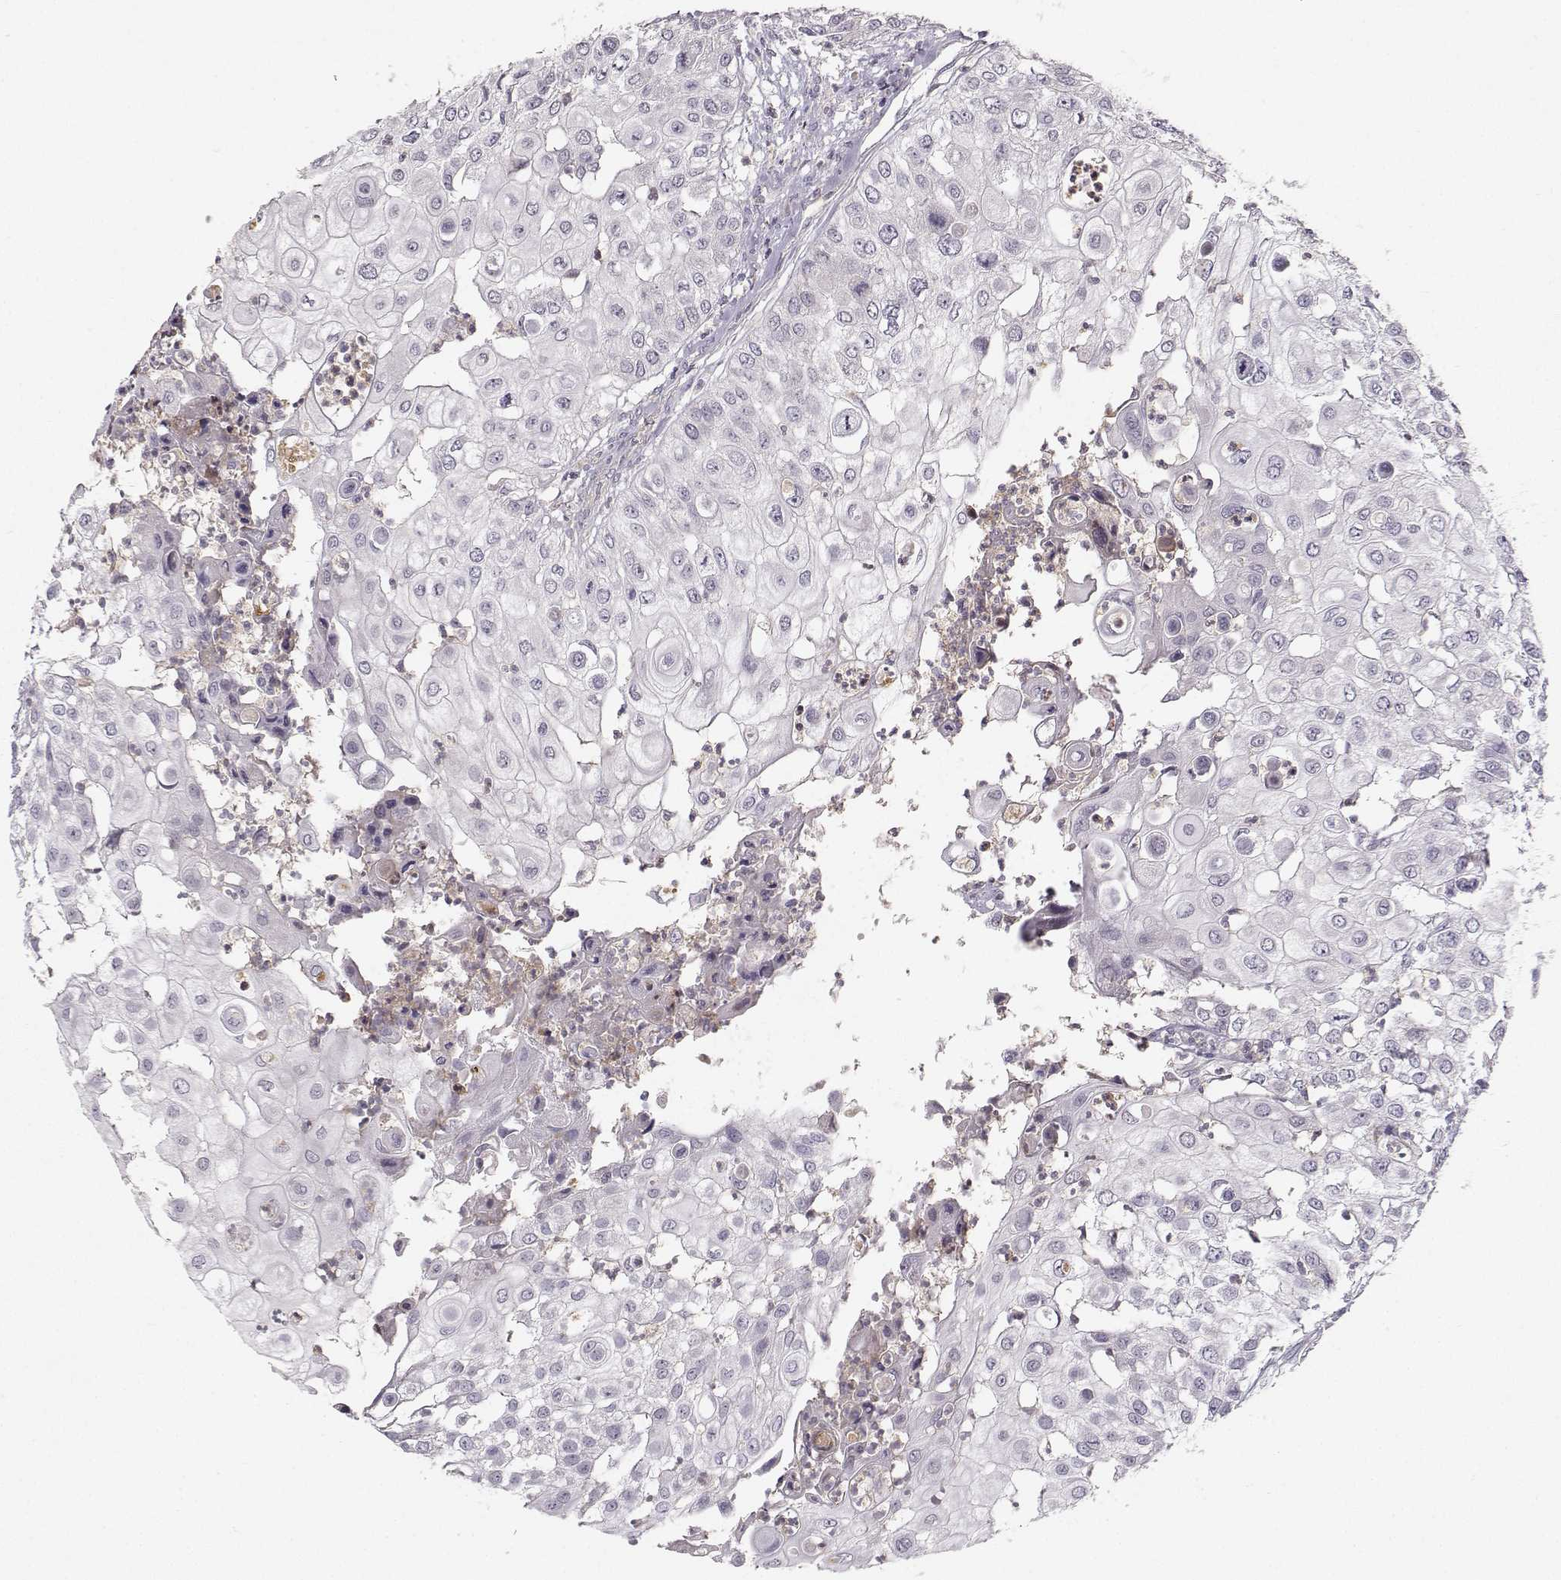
{"staining": {"intensity": "negative", "quantity": "none", "location": "none"}, "tissue": "urothelial cancer", "cell_type": "Tumor cells", "image_type": "cancer", "snomed": [{"axis": "morphology", "description": "Urothelial carcinoma, High grade"}, {"axis": "topography", "description": "Urinary bladder"}], "caption": "This is a micrograph of IHC staining of urothelial cancer, which shows no staining in tumor cells.", "gene": "OPRD1", "patient": {"sex": "female", "age": 79}}